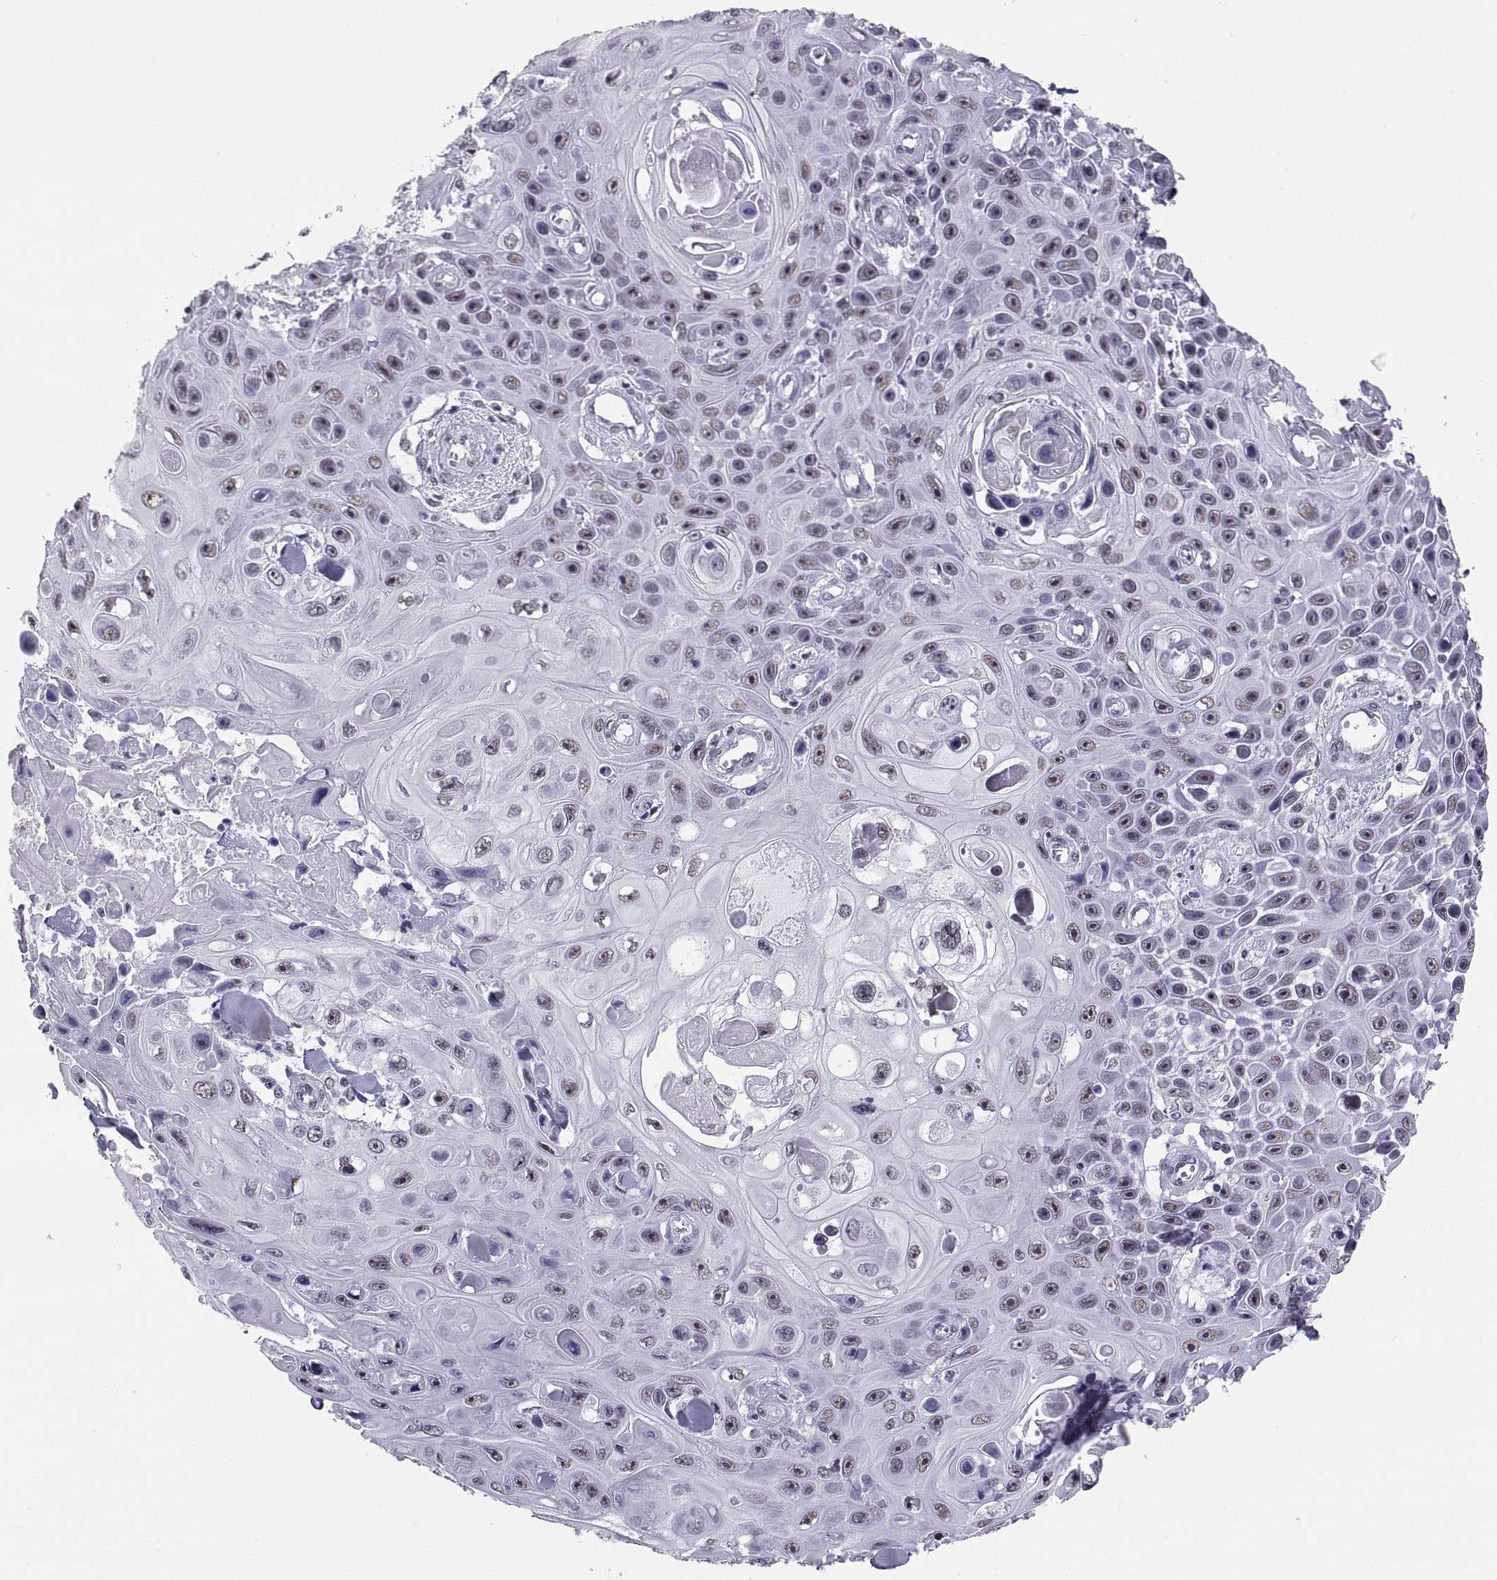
{"staining": {"intensity": "weak", "quantity": "25%-75%", "location": "nuclear"}, "tissue": "skin cancer", "cell_type": "Tumor cells", "image_type": "cancer", "snomed": [{"axis": "morphology", "description": "Squamous cell carcinoma, NOS"}, {"axis": "topography", "description": "Skin"}], "caption": "DAB immunohistochemical staining of human skin cancer (squamous cell carcinoma) reveals weak nuclear protein positivity in approximately 25%-75% of tumor cells. (brown staining indicates protein expression, while blue staining denotes nuclei).", "gene": "NEUROD6", "patient": {"sex": "male", "age": 82}}